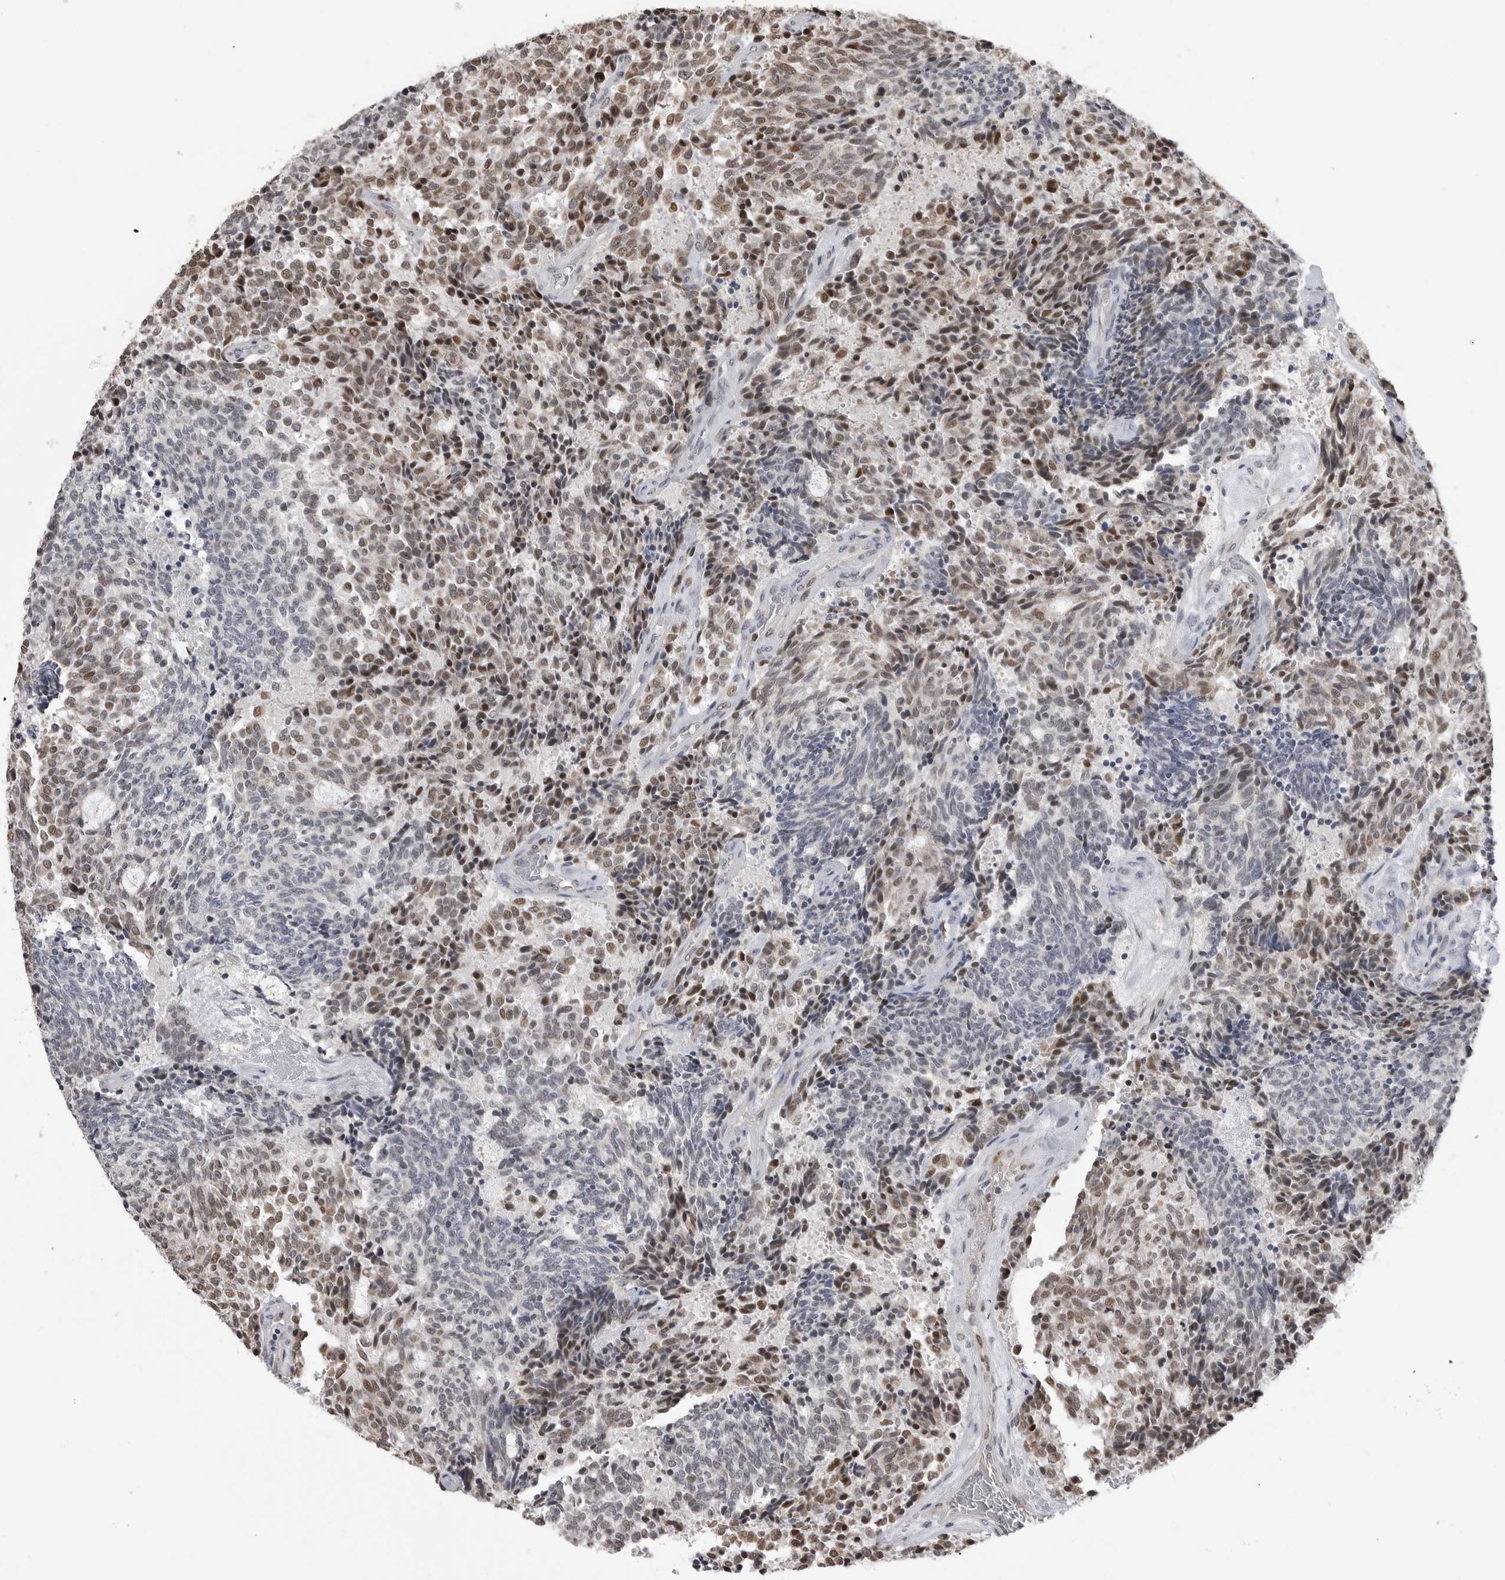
{"staining": {"intensity": "moderate", "quantity": ">75%", "location": "nuclear"}, "tissue": "carcinoid", "cell_type": "Tumor cells", "image_type": "cancer", "snomed": [{"axis": "morphology", "description": "Carcinoid, malignant, NOS"}, {"axis": "topography", "description": "Pancreas"}], "caption": "Carcinoid (malignant) stained with DAB immunohistochemistry (IHC) shows medium levels of moderate nuclear positivity in approximately >75% of tumor cells.", "gene": "SMARCC1", "patient": {"sex": "female", "age": 54}}